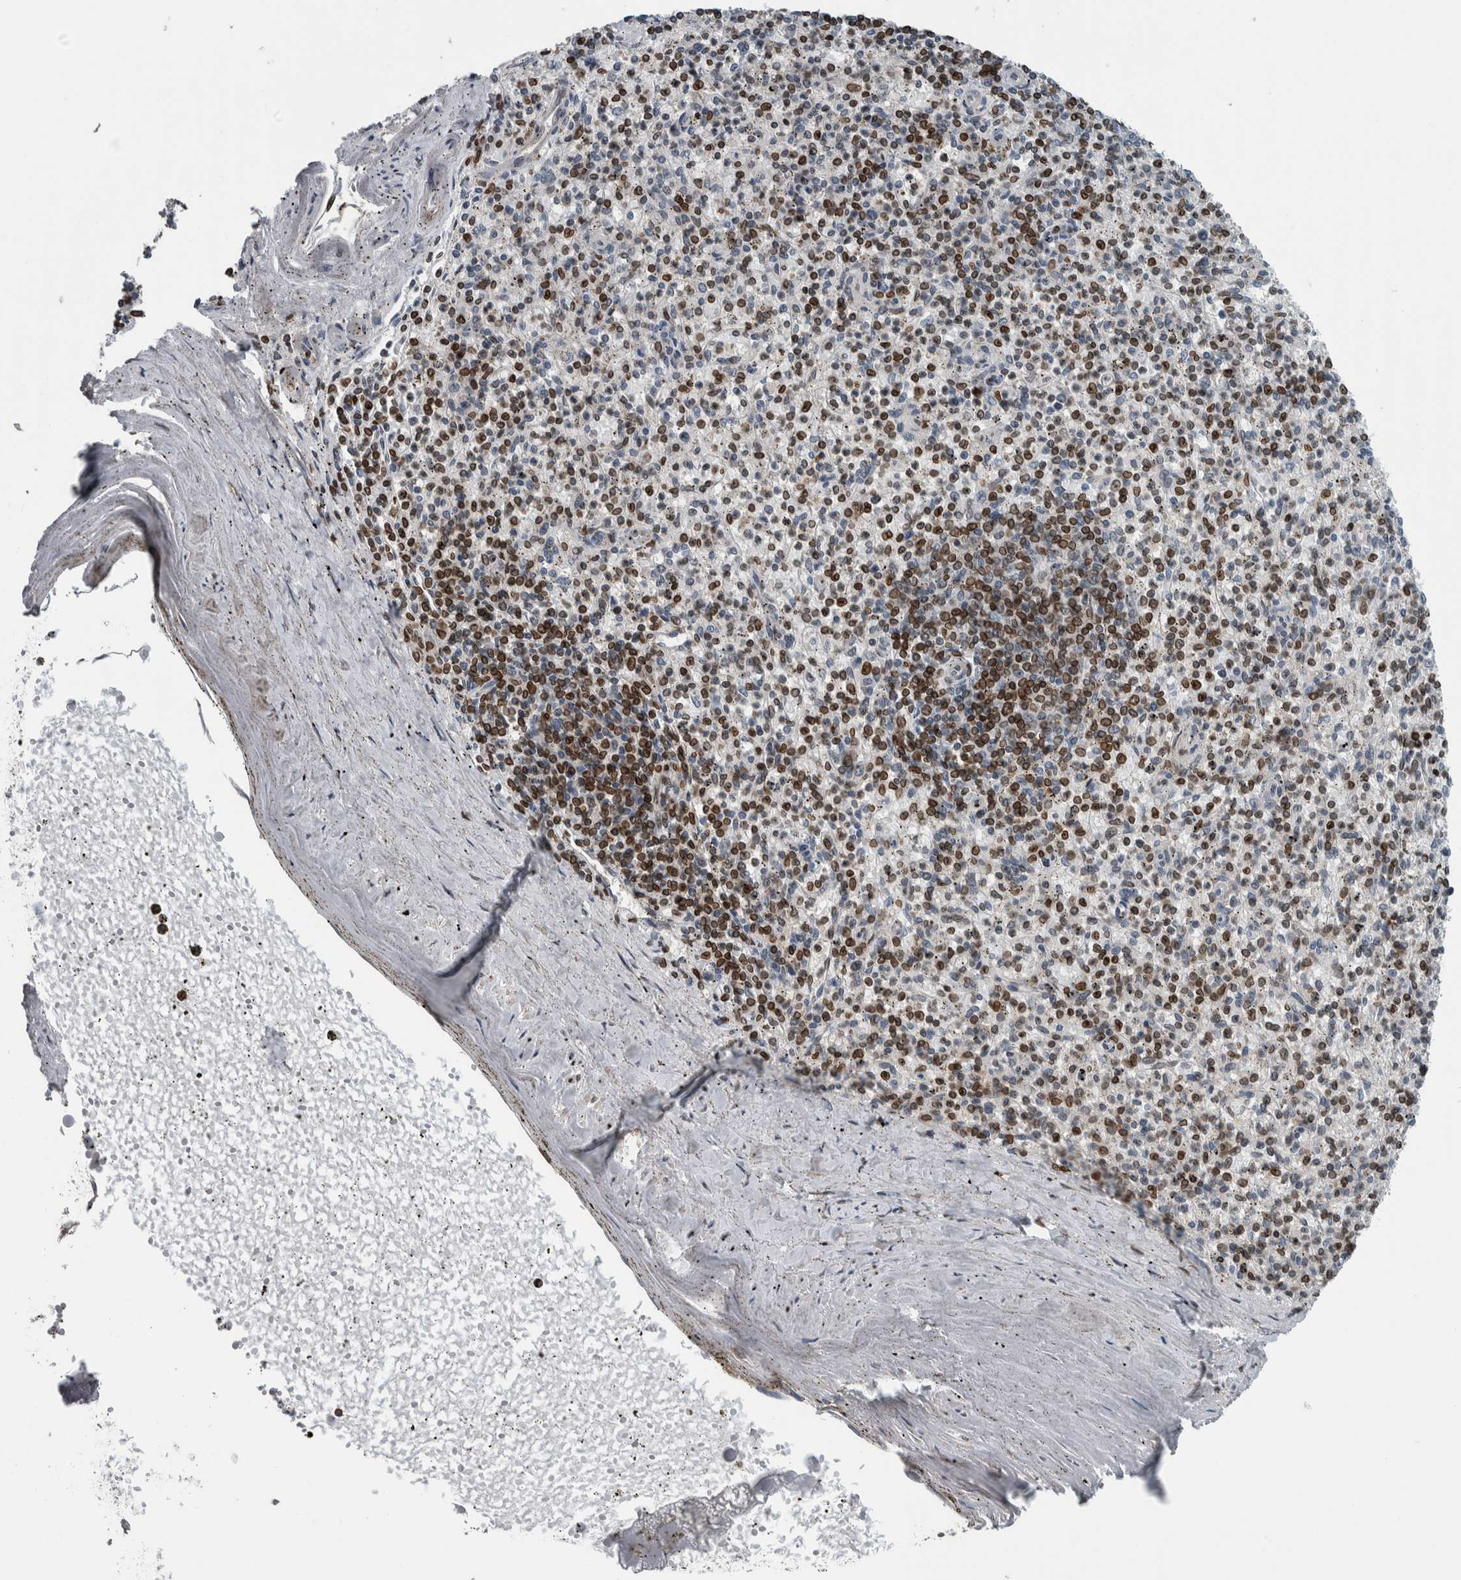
{"staining": {"intensity": "strong", "quantity": "25%-75%", "location": "cytoplasmic/membranous,nuclear"}, "tissue": "spleen", "cell_type": "Cells in red pulp", "image_type": "normal", "snomed": [{"axis": "morphology", "description": "Normal tissue, NOS"}, {"axis": "topography", "description": "Spleen"}], "caption": "This histopathology image displays immunohistochemistry (IHC) staining of unremarkable human spleen, with high strong cytoplasmic/membranous,nuclear expression in about 25%-75% of cells in red pulp.", "gene": "FAM135B", "patient": {"sex": "male", "age": 72}}